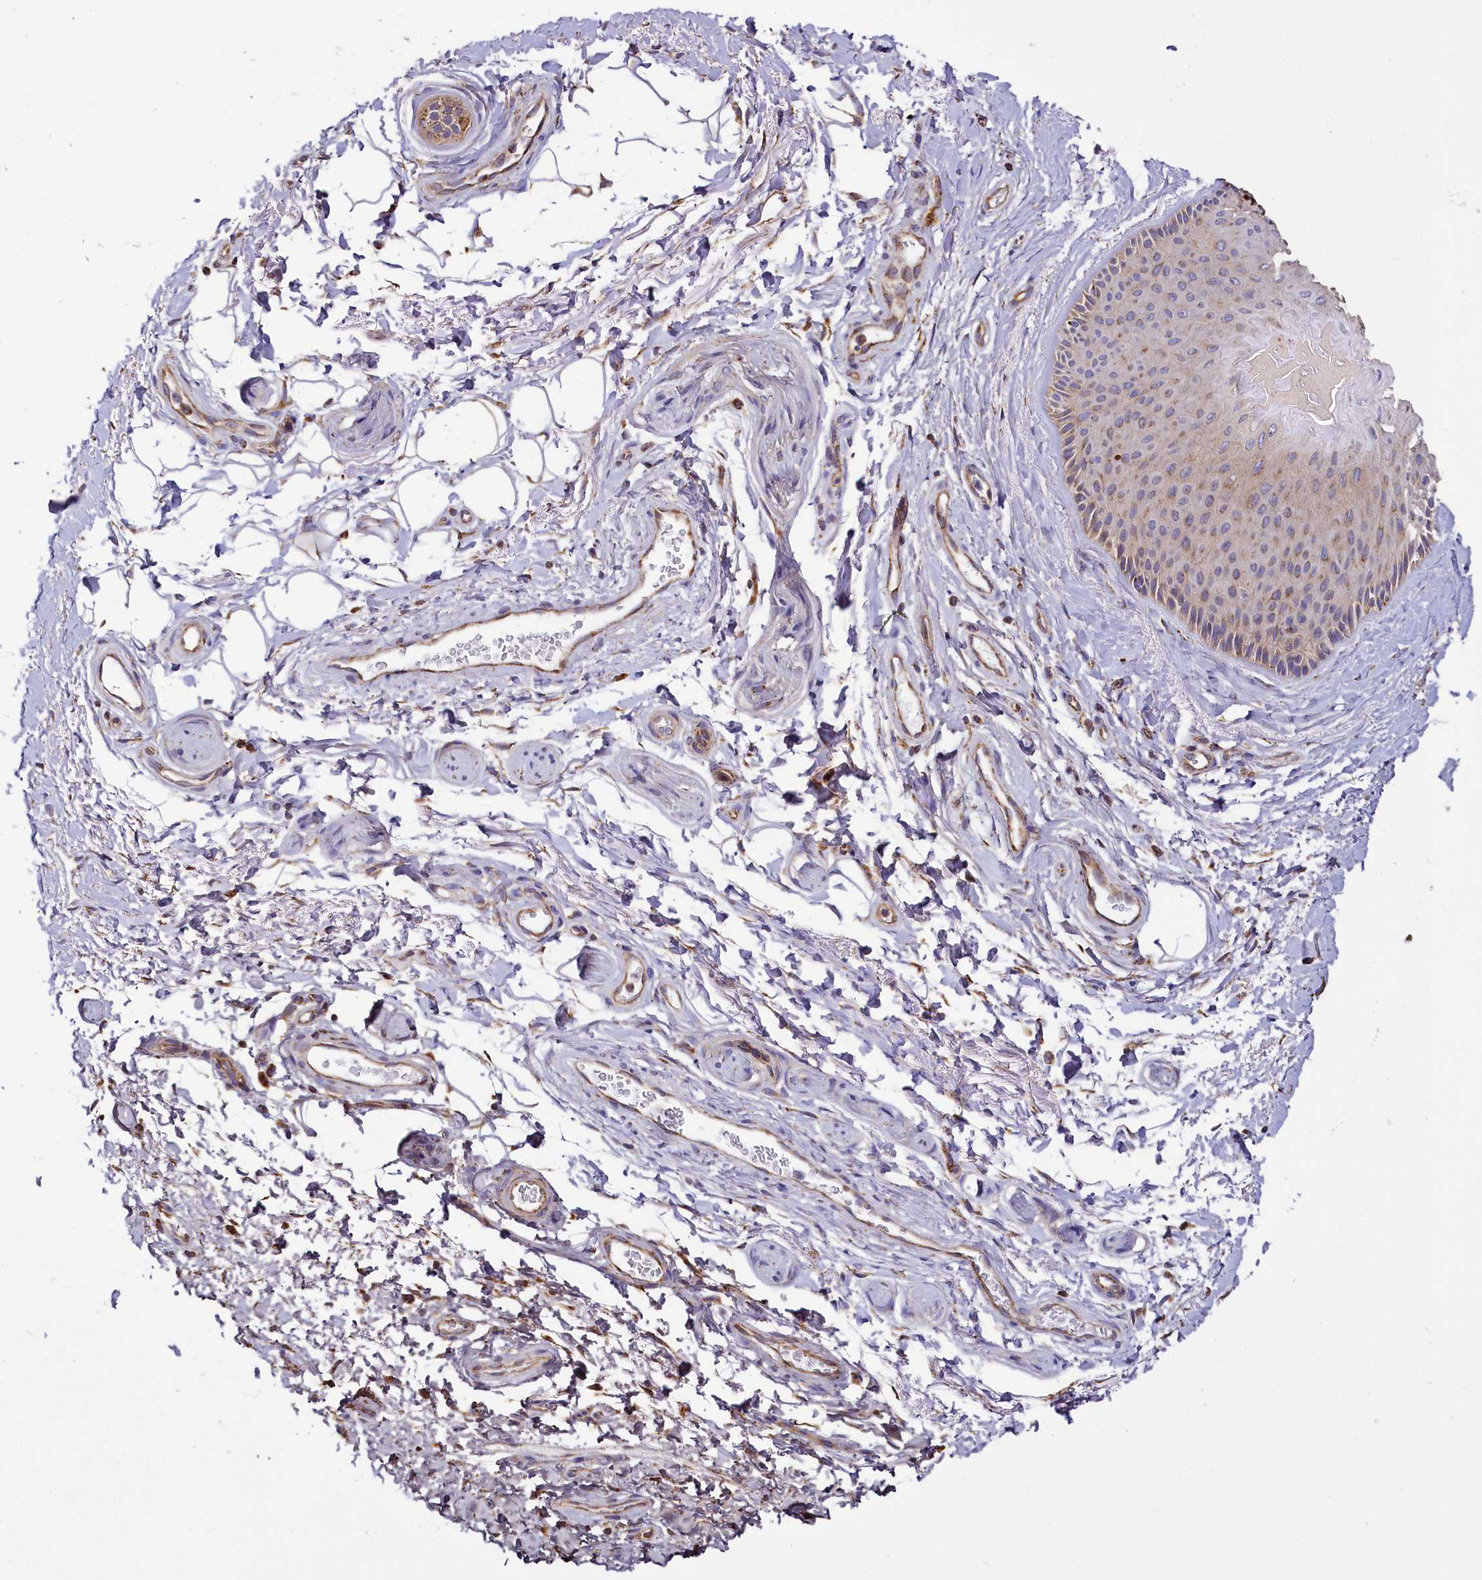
{"staining": {"intensity": "moderate", "quantity": "25%-75%", "location": "cytoplasmic/membranous"}, "tissue": "skin", "cell_type": "Epidermal cells", "image_type": "normal", "snomed": [{"axis": "morphology", "description": "Normal tissue, NOS"}, {"axis": "topography", "description": "Anal"}], "caption": "IHC staining of normal skin, which displays medium levels of moderate cytoplasmic/membranous expression in about 25%-75% of epidermal cells indicating moderate cytoplasmic/membranous protein positivity. The staining was performed using DAB (brown) for protein detection and nuclei were counterstained in hematoxylin (blue).", "gene": "NUDT15", "patient": {"sex": "male", "age": 44}}